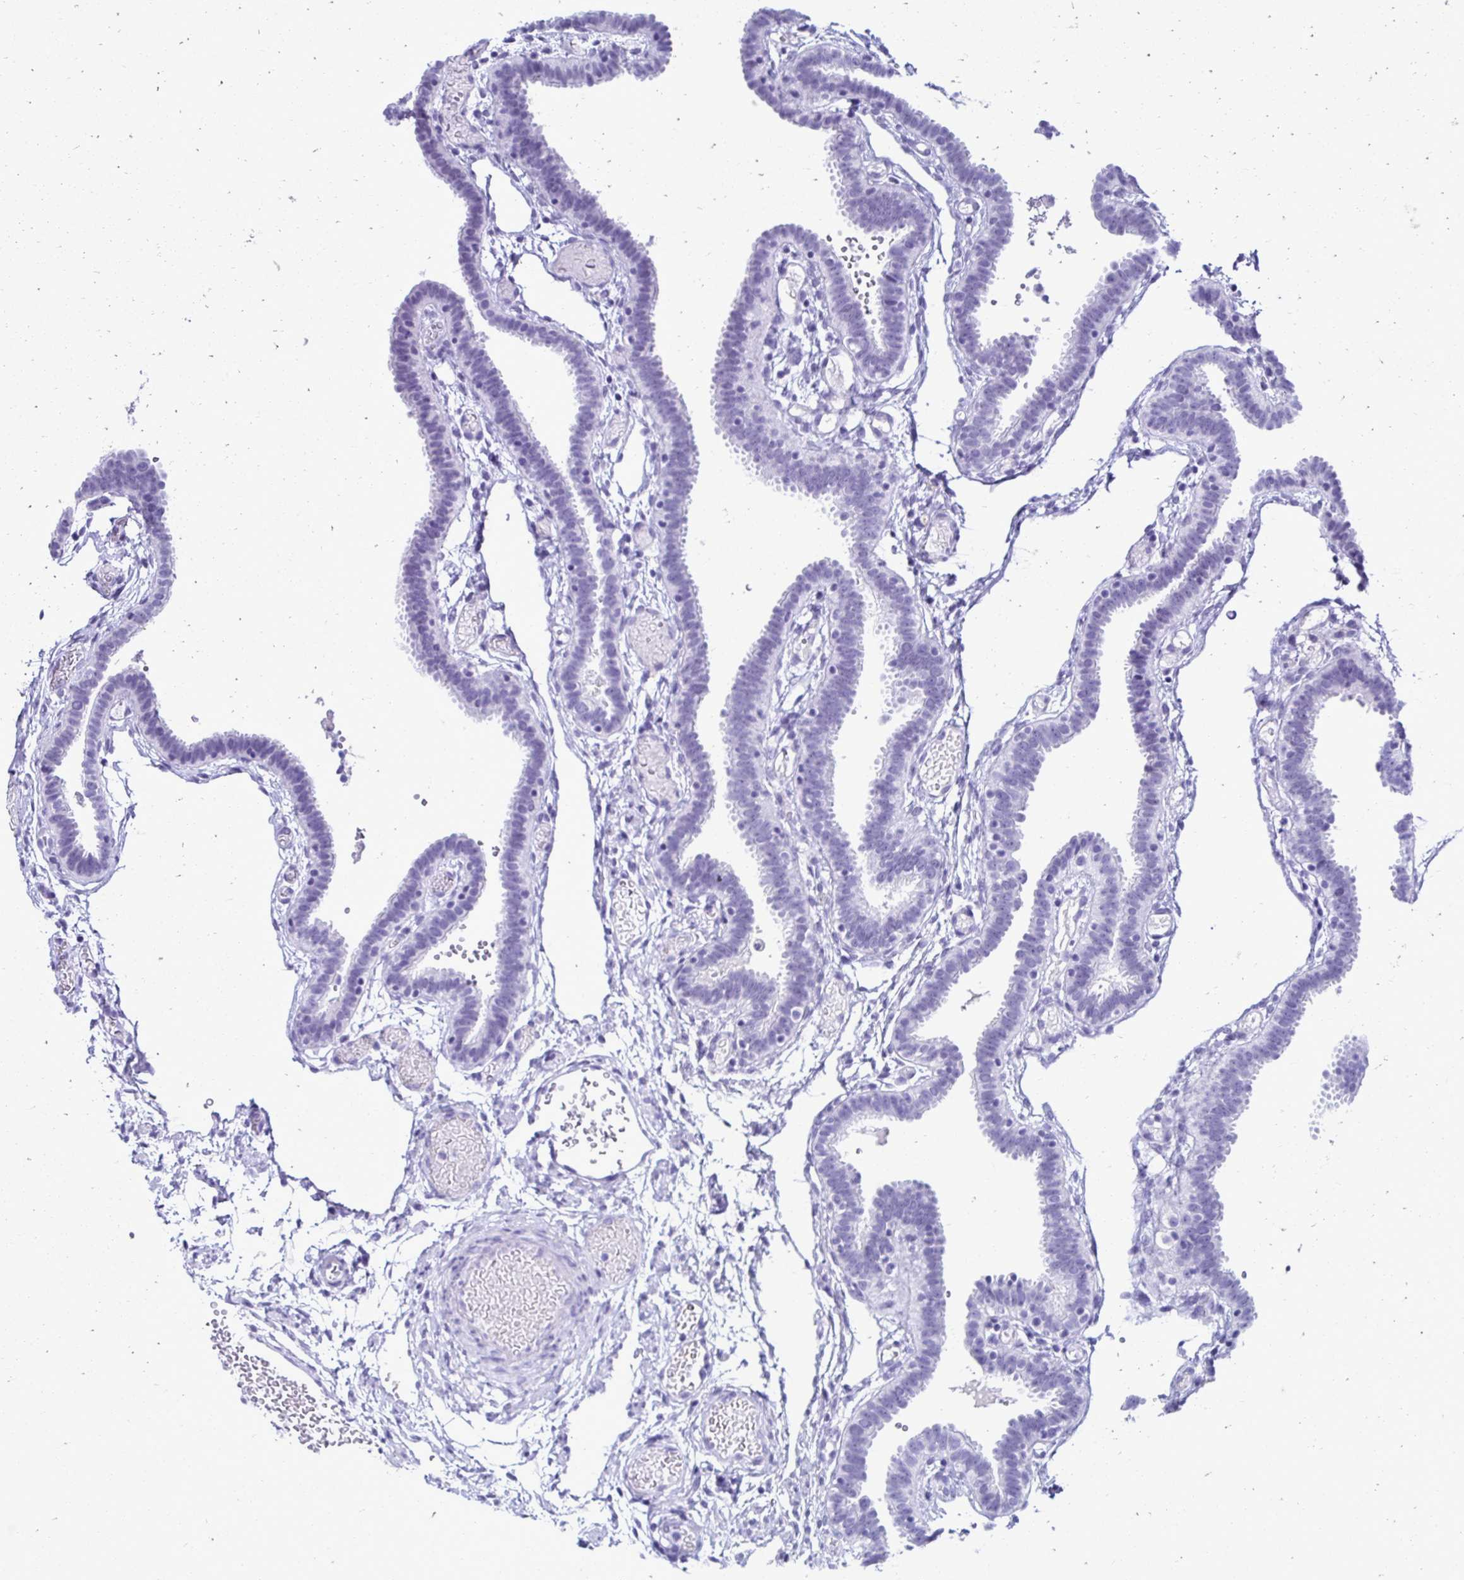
{"staining": {"intensity": "negative", "quantity": "none", "location": "none"}, "tissue": "fallopian tube", "cell_type": "Glandular cells", "image_type": "normal", "snomed": [{"axis": "morphology", "description": "Normal tissue, NOS"}, {"axis": "topography", "description": "Fallopian tube"}], "caption": "Immunohistochemistry of normal fallopian tube reveals no positivity in glandular cells. The staining is performed using DAB brown chromogen with nuclei counter-stained in using hematoxylin.", "gene": "CST5", "patient": {"sex": "female", "age": 37}}